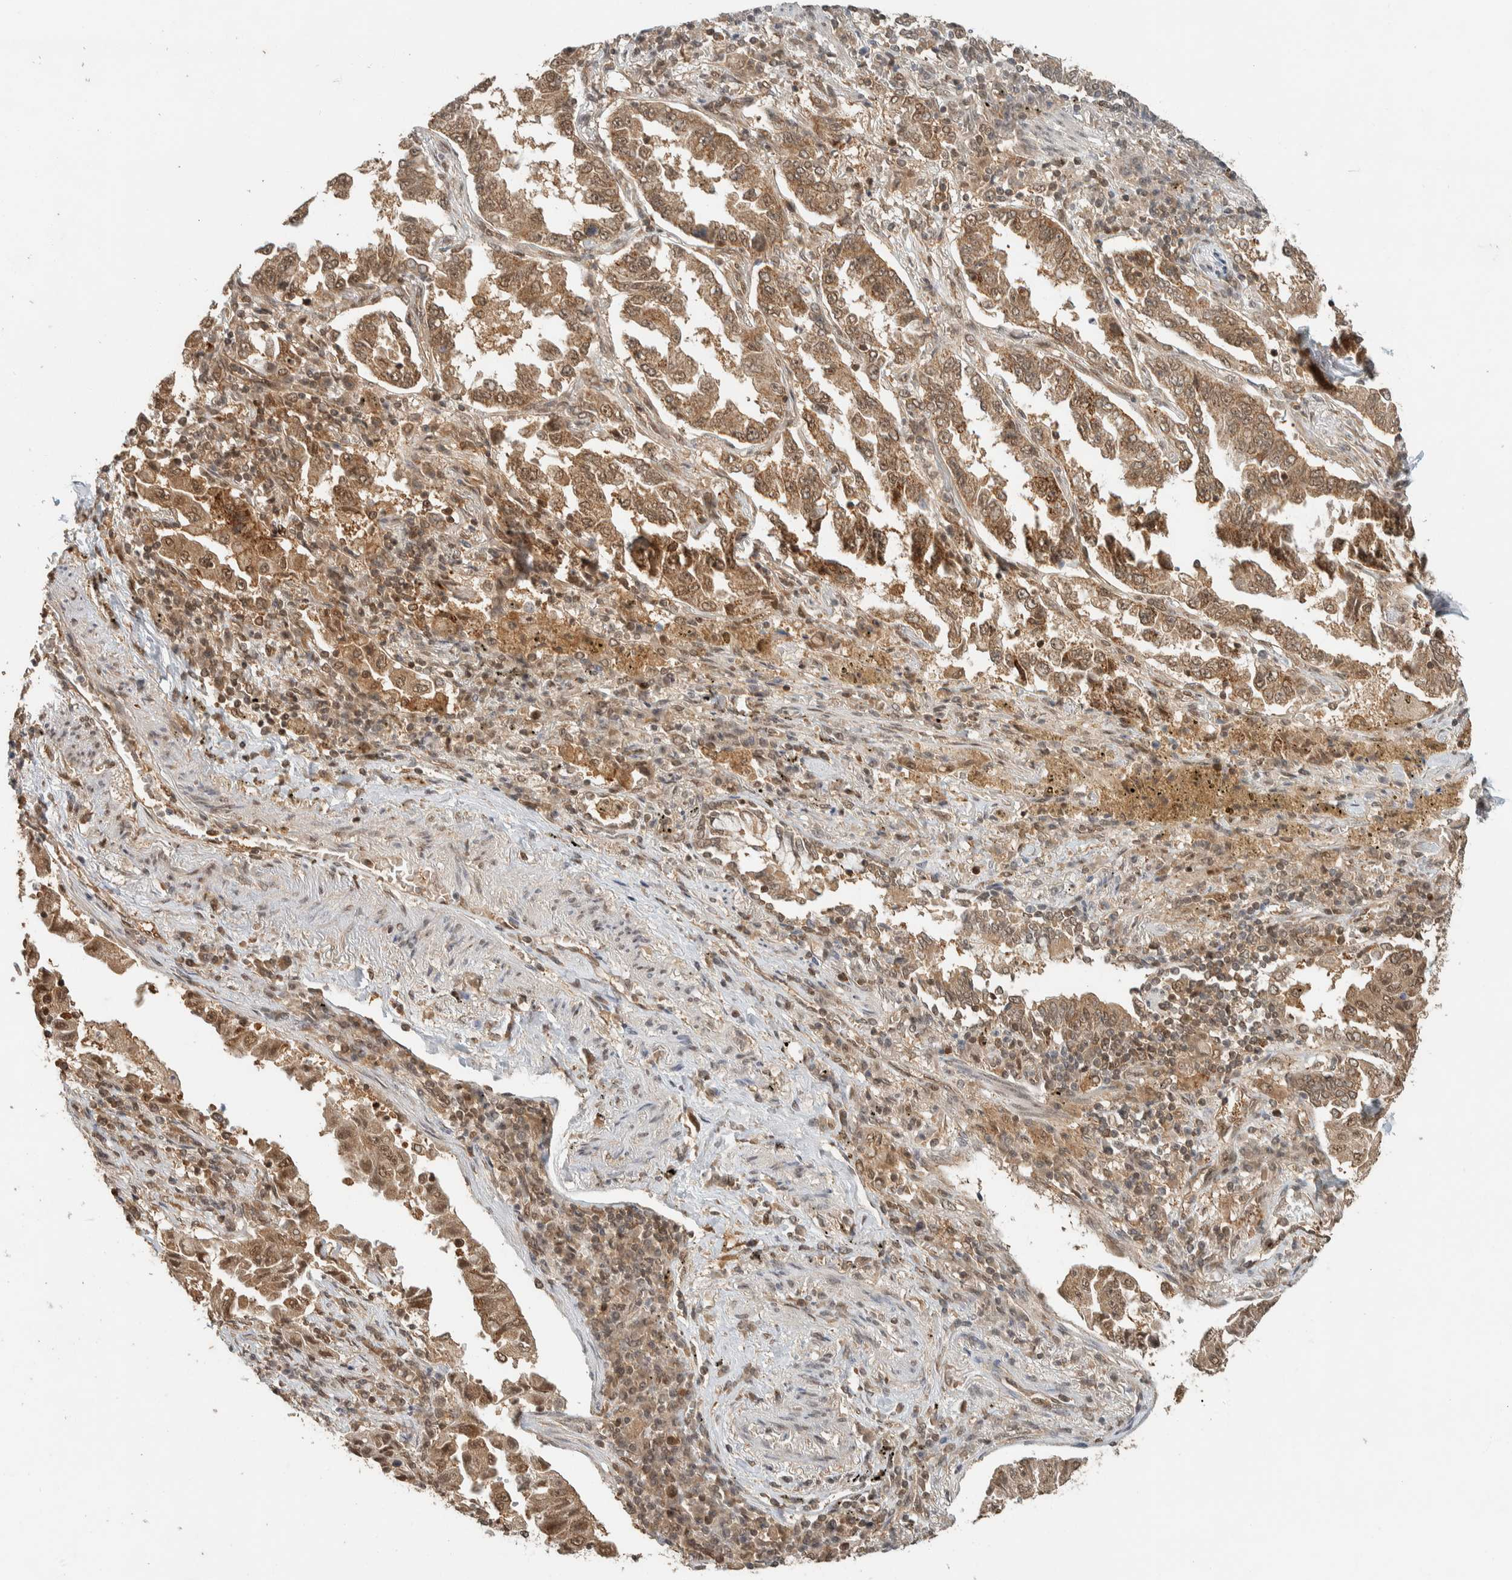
{"staining": {"intensity": "moderate", "quantity": ">75%", "location": "cytoplasmic/membranous"}, "tissue": "lung cancer", "cell_type": "Tumor cells", "image_type": "cancer", "snomed": [{"axis": "morphology", "description": "Adenocarcinoma, NOS"}, {"axis": "topography", "description": "Lung"}], "caption": "Lung cancer tissue shows moderate cytoplasmic/membranous positivity in approximately >75% of tumor cells, visualized by immunohistochemistry.", "gene": "ZBTB2", "patient": {"sex": "female", "age": 51}}